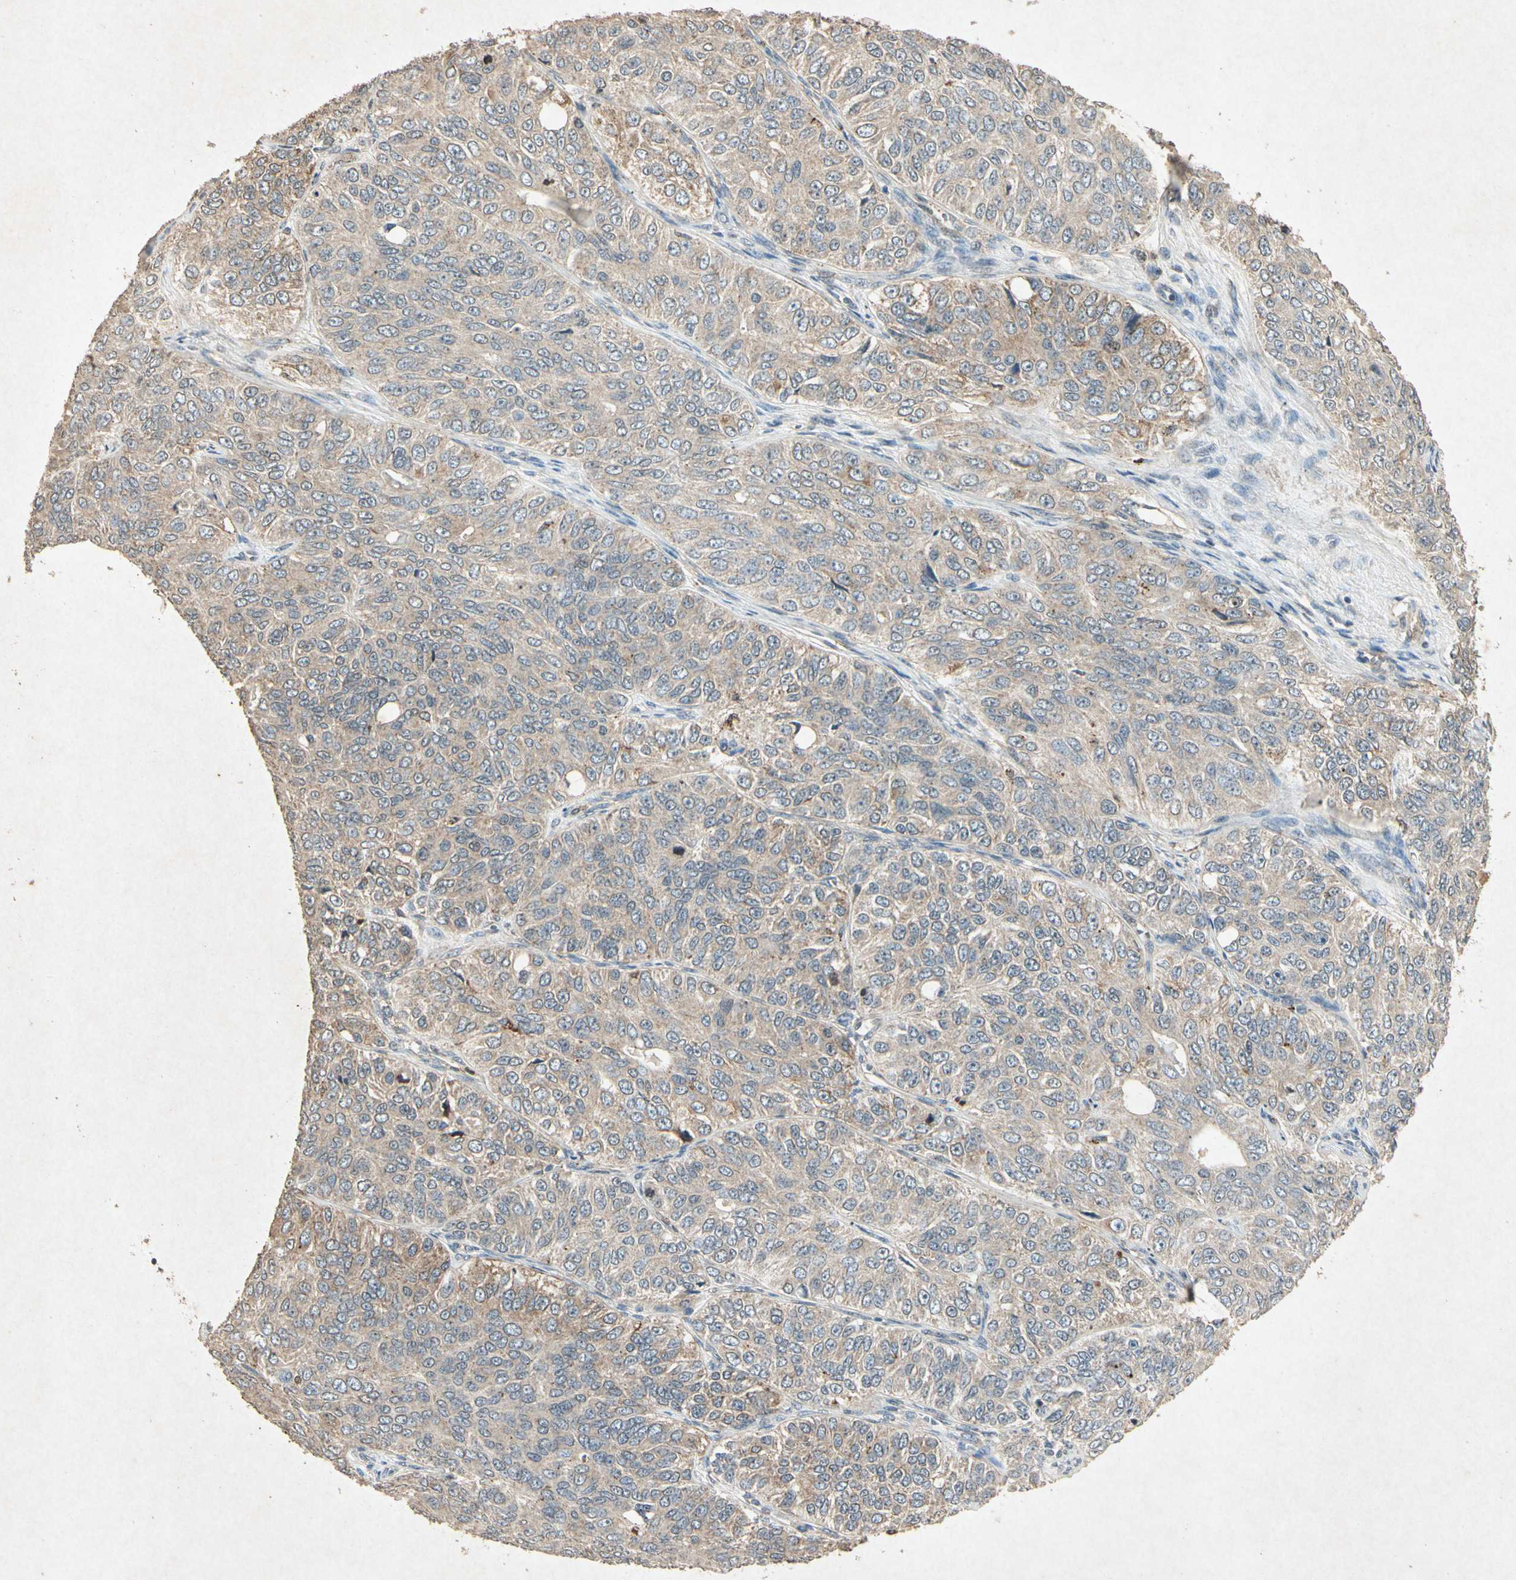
{"staining": {"intensity": "weak", "quantity": ">75%", "location": "cytoplasmic/membranous"}, "tissue": "ovarian cancer", "cell_type": "Tumor cells", "image_type": "cancer", "snomed": [{"axis": "morphology", "description": "Carcinoma, endometroid"}, {"axis": "topography", "description": "Ovary"}], "caption": "Protein expression analysis of ovarian endometroid carcinoma shows weak cytoplasmic/membranous positivity in about >75% of tumor cells.", "gene": "MSRB1", "patient": {"sex": "female", "age": 51}}